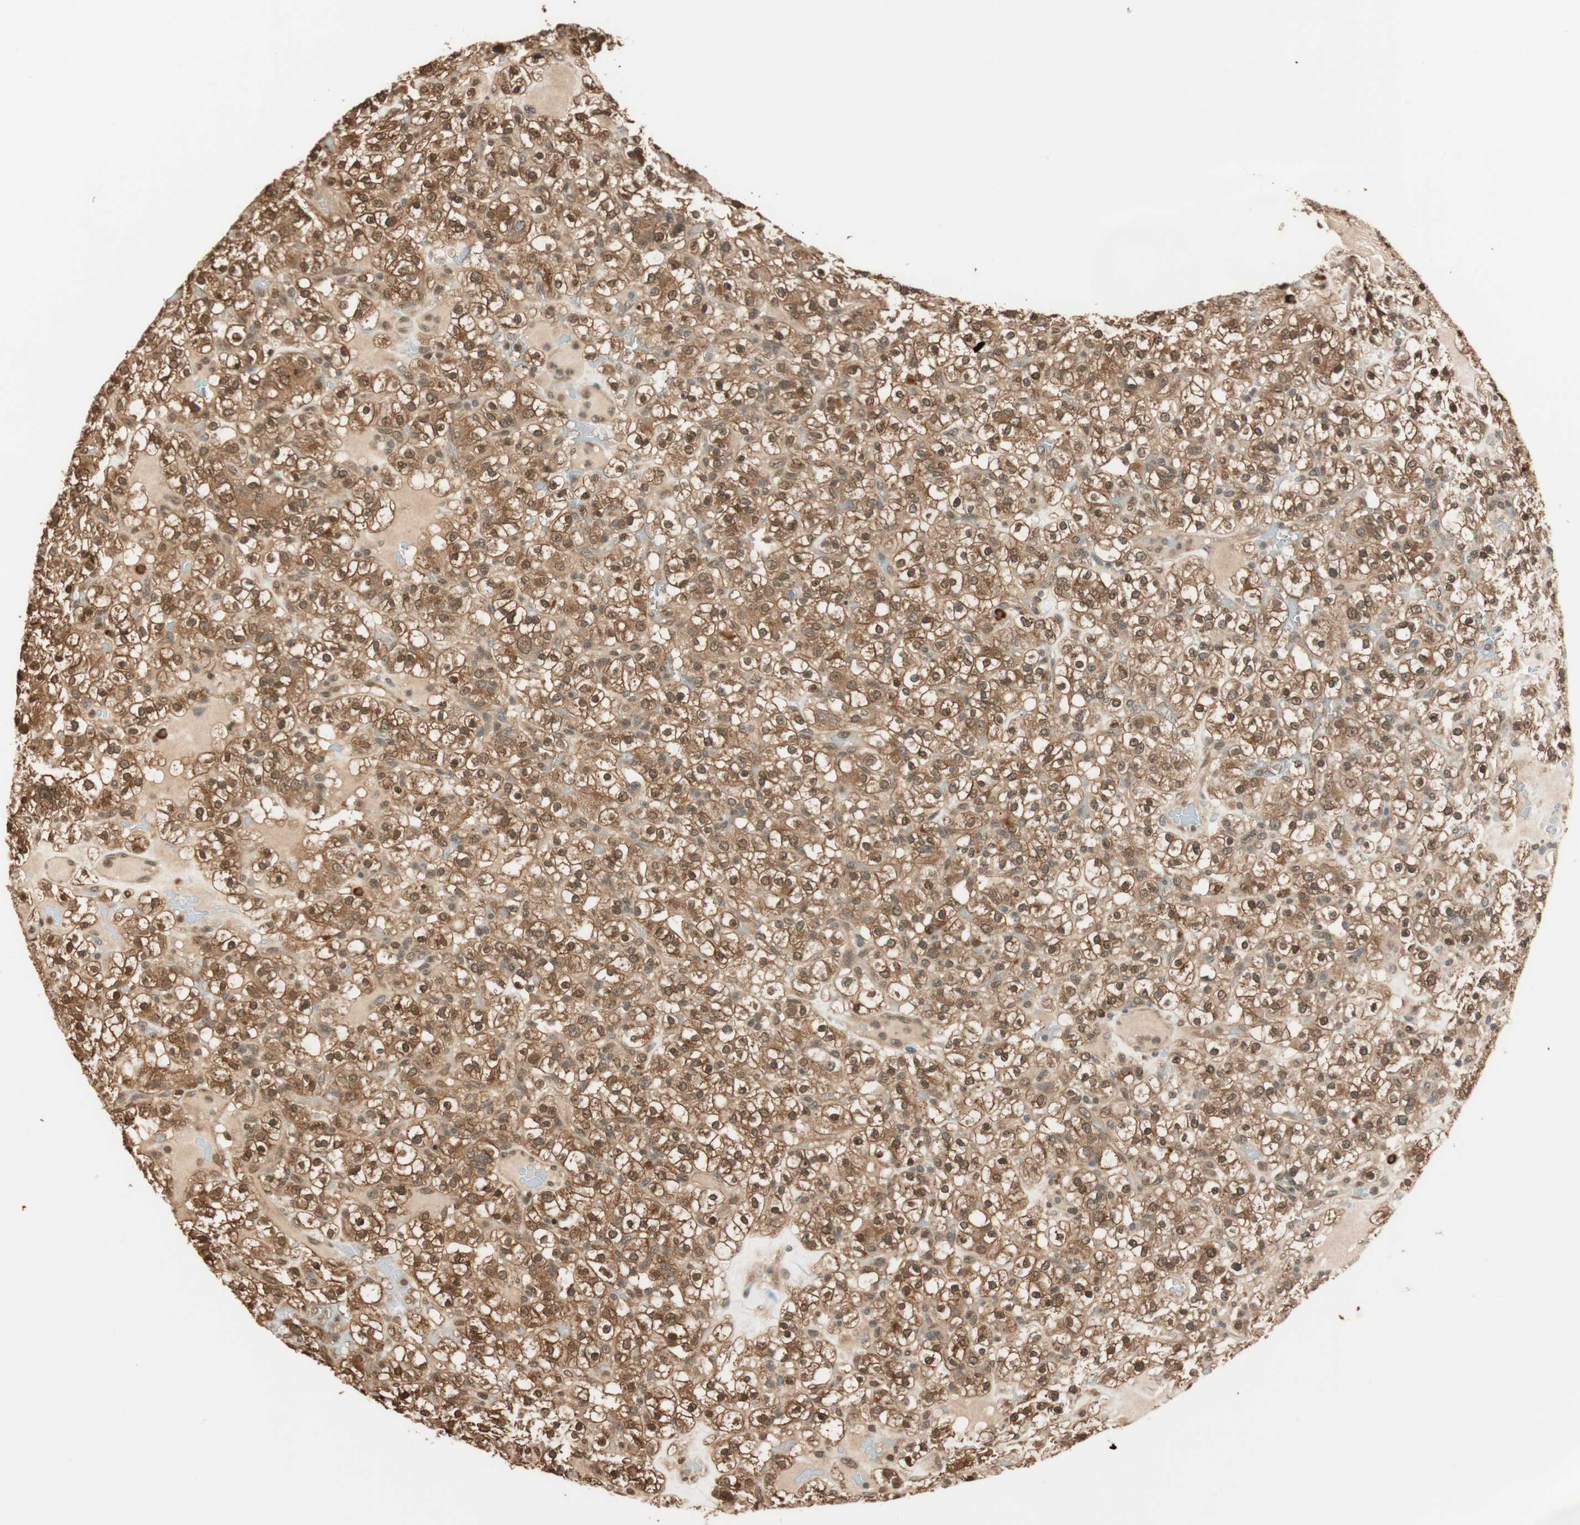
{"staining": {"intensity": "strong", "quantity": ">75%", "location": "cytoplasmic/membranous,nuclear"}, "tissue": "renal cancer", "cell_type": "Tumor cells", "image_type": "cancer", "snomed": [{"axis": "morphology", "description": "Normal tissue, NOS"}, {"axis": "morphology", "description": "Adenocarcinoma, NOS"}, {"axis": "topography", "description": "Kidney"}], "caption": "This image demonstrates immunohistochemistry staining of renal cancer (adenocarcinoma), with high strong cytoplasmic/membranous and nuclear positivity in about >75% of tumor cells.", "gene": "ZNF443", "patient": {"sex": "female", "age": 72}}